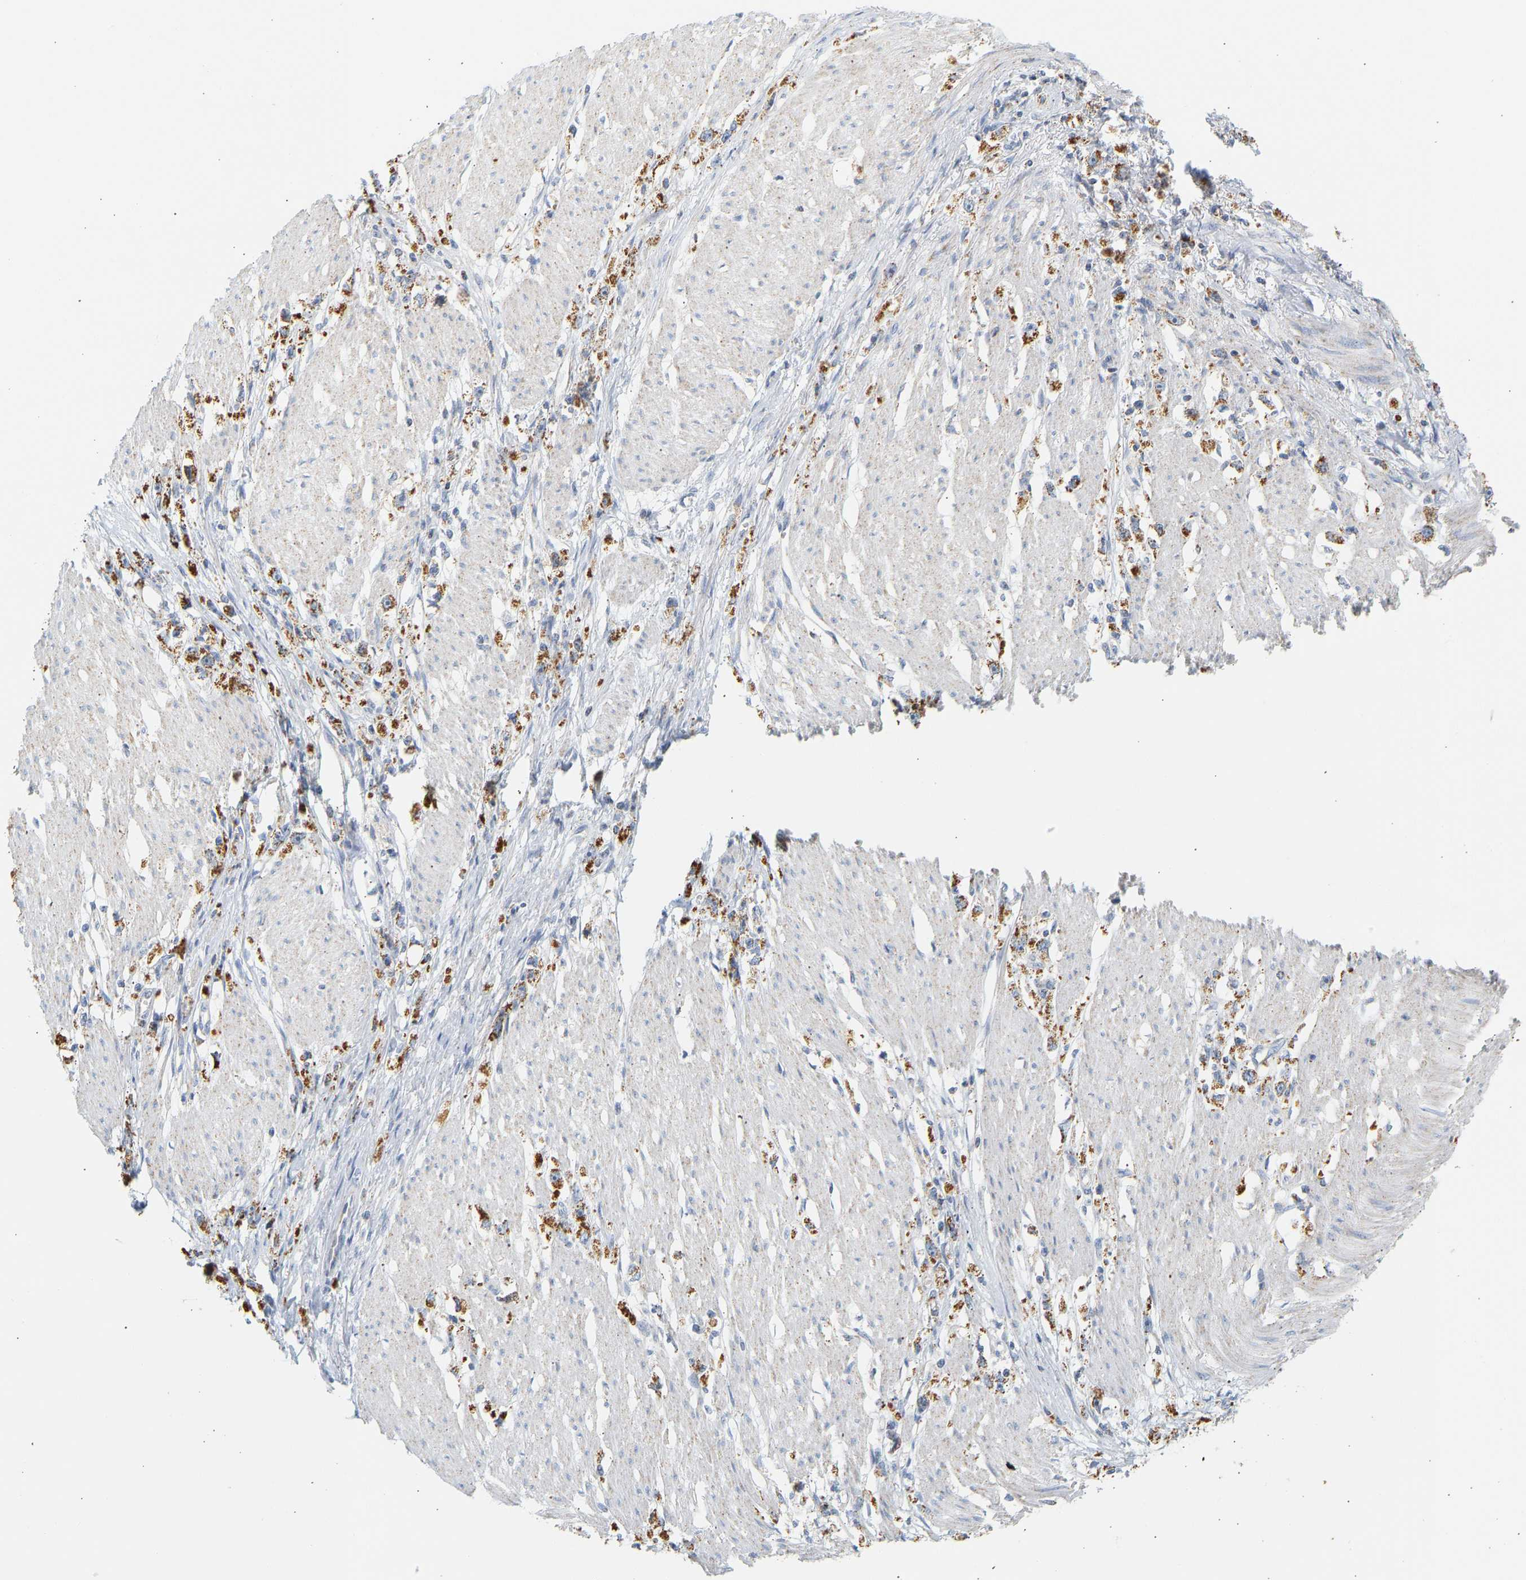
{"staining": {"intensity": "strong", "quantity": ">75%", "location": "cytoplasmic/membranous"}, "tissue": "stomach cancer", "cell_type": "Tumor cells", "image_type": "cancer", "snomed": [{"axis": "morphology", "description": "Adenocarcinoma, NOS"}, {"axis": "topography", "description": "Stomach"}], "caption": "Immunohistochemistry of stomach cancer (adenocarcinoma) reveals high levels of strong cytoplasmic/membranous positivity in approximately >75% of tumor cells.", "gene": "GRPEL2", "patient": {"sex": "female", "age": 59}}